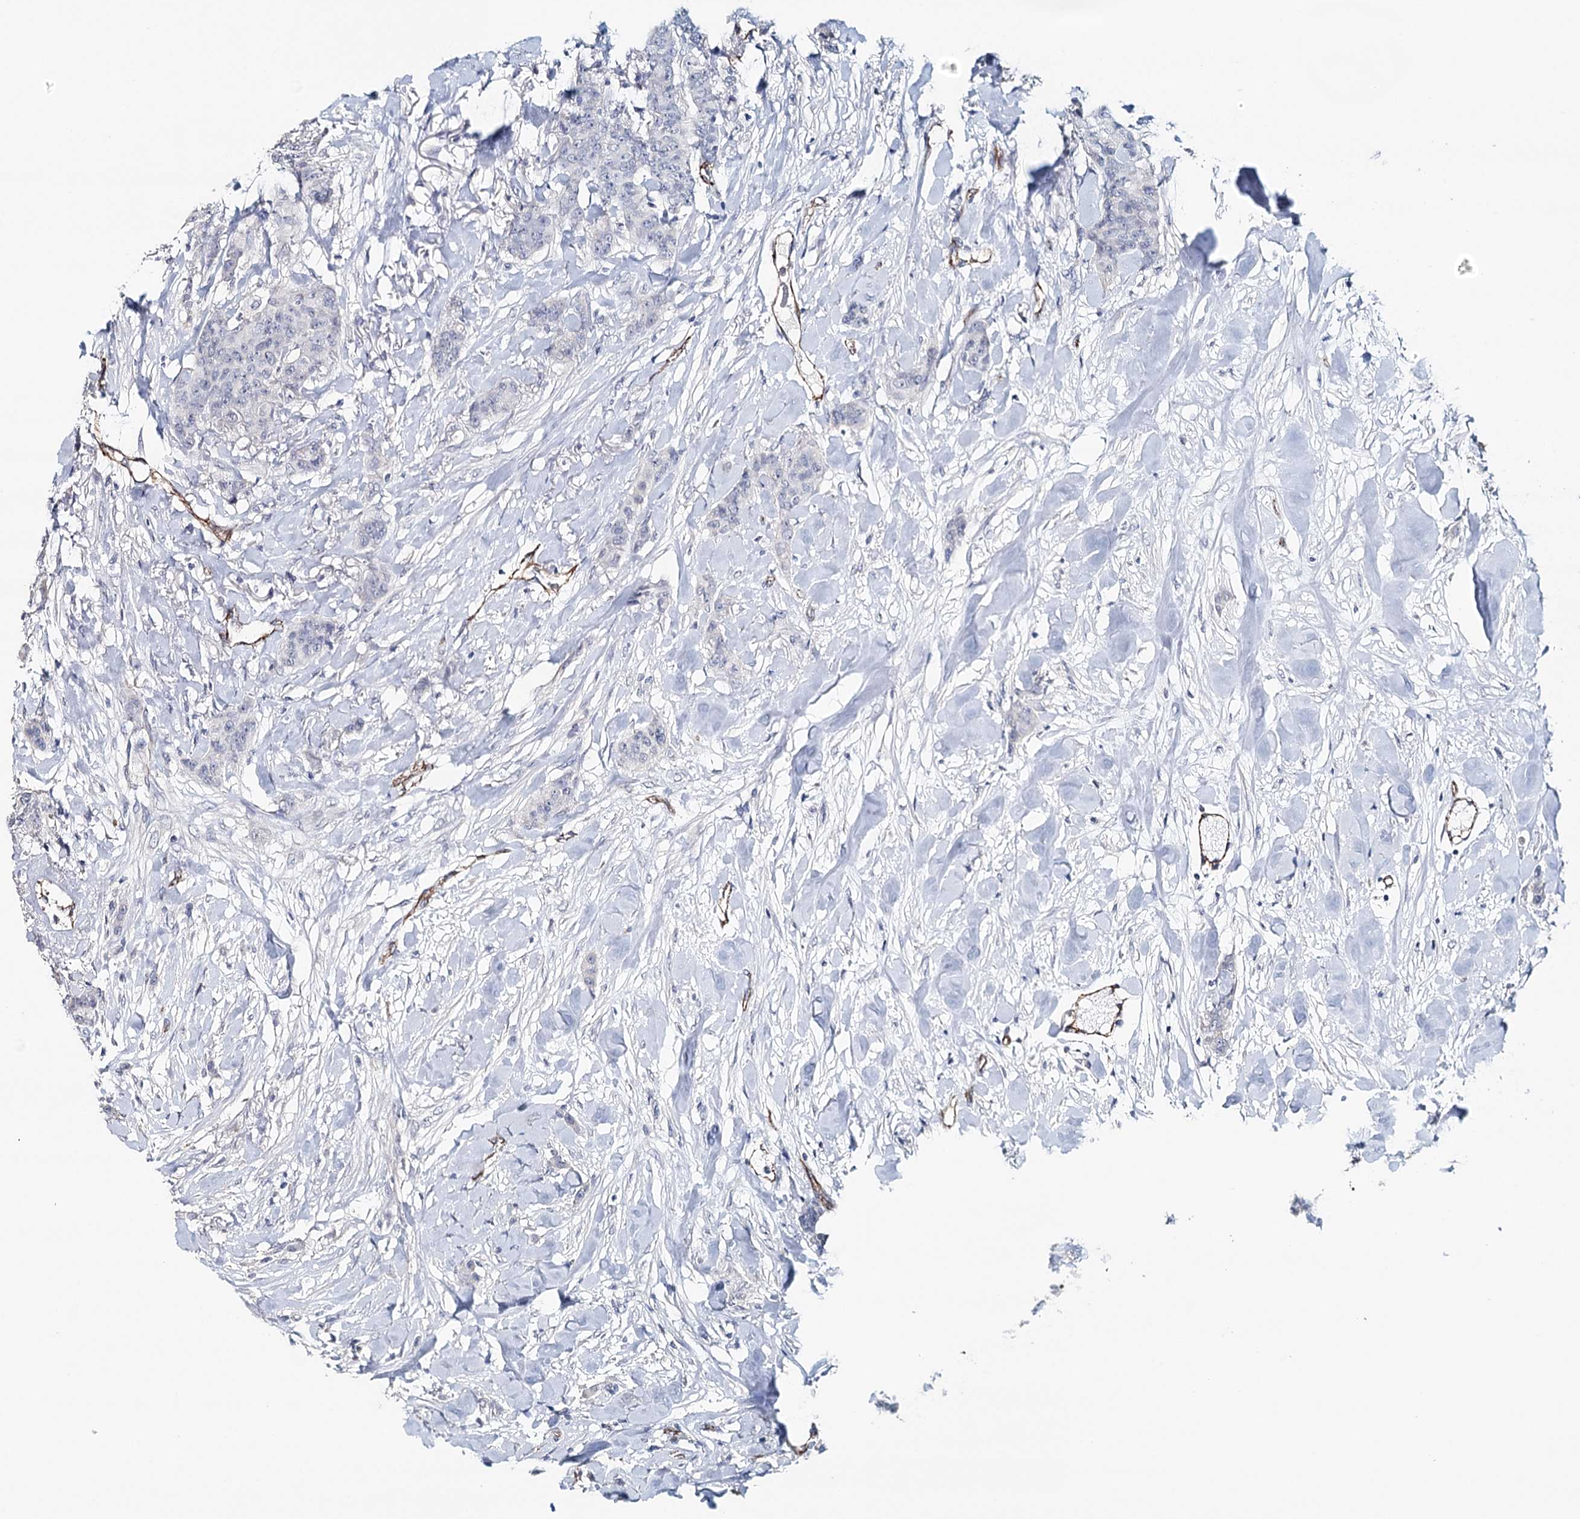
{"staining": {"intensity": "negative", "quantity": "none", "location": "none"}, "tissue": "breast cancer", "cell_type": "Tumor cells", "image_type": "cancer", "snomed": [{"axis": "morphology", "description": "Duct carcinoma"}, {"axis": "topography", "description": "Breast"}], "caption": "This is a photomicrograph of IHC staining of infiltrating ductal carcinoma (breast), which shows no positivity in tumor cells. The staining was performed using DAB (3,3'-diaminobenzidine) to visualize the protein expression in brown, while the nuclei were stained in blue with hematoxylin (Magnification: 20x).", "gene": "SYNPO", "patient": {"sex": "female", "age": 40}}